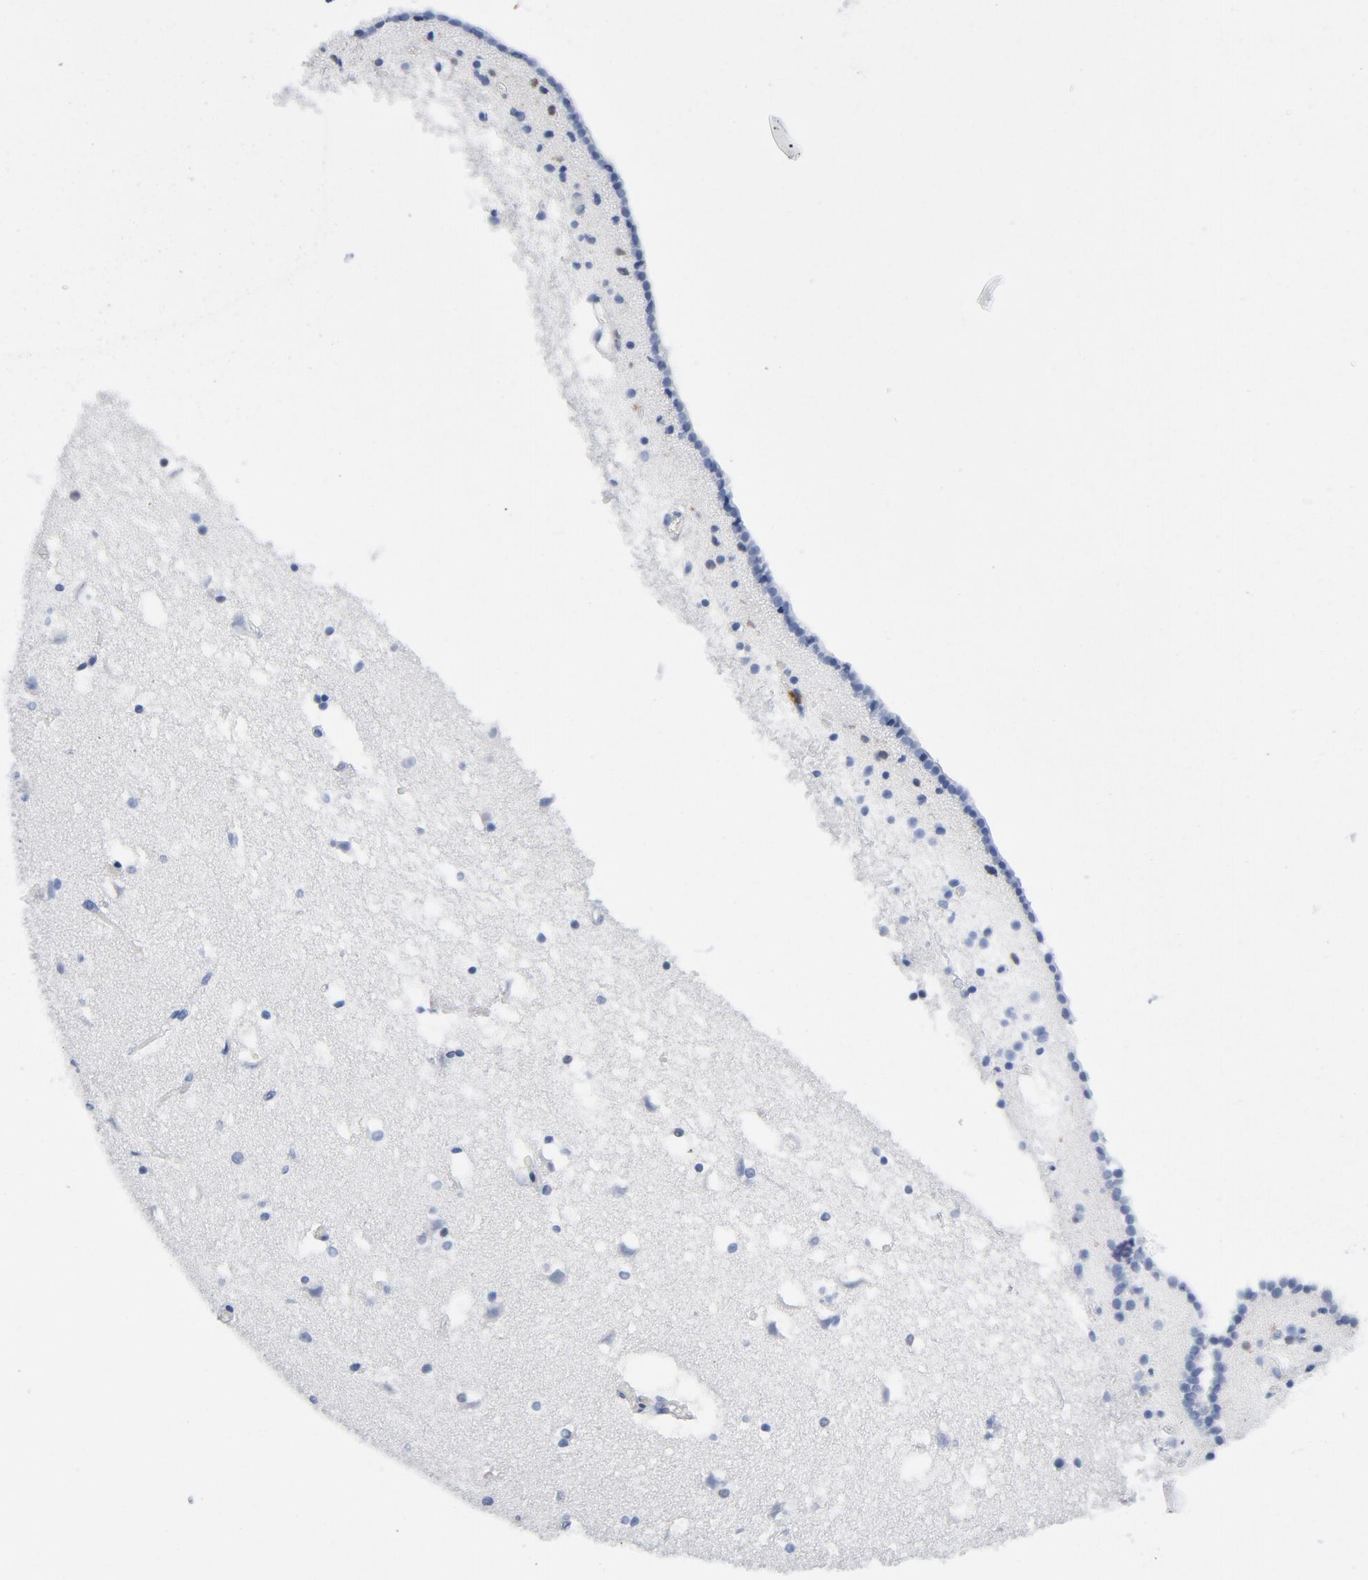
{"staining": {"intensity": "strong", "quantity": "<25%", "location": "nuclear"}, "tissue": "caudate", "cell_type": "Glial cells", "image_type": "normal", "snomed": [{"axis": "morphology", "description": "Normal tissue, NOS"}, {"axis": "topography", "description": "Lateral ventricle wall"}], "caption": "Caudate stained with DAB (3,3'-diaminobenzidine) immunohistochemistry displays medium levels of strong nuclear positivity in about <25% of glial cells.", "gene": "NCF1", "patient": {"sex": "male", "age": 45}}